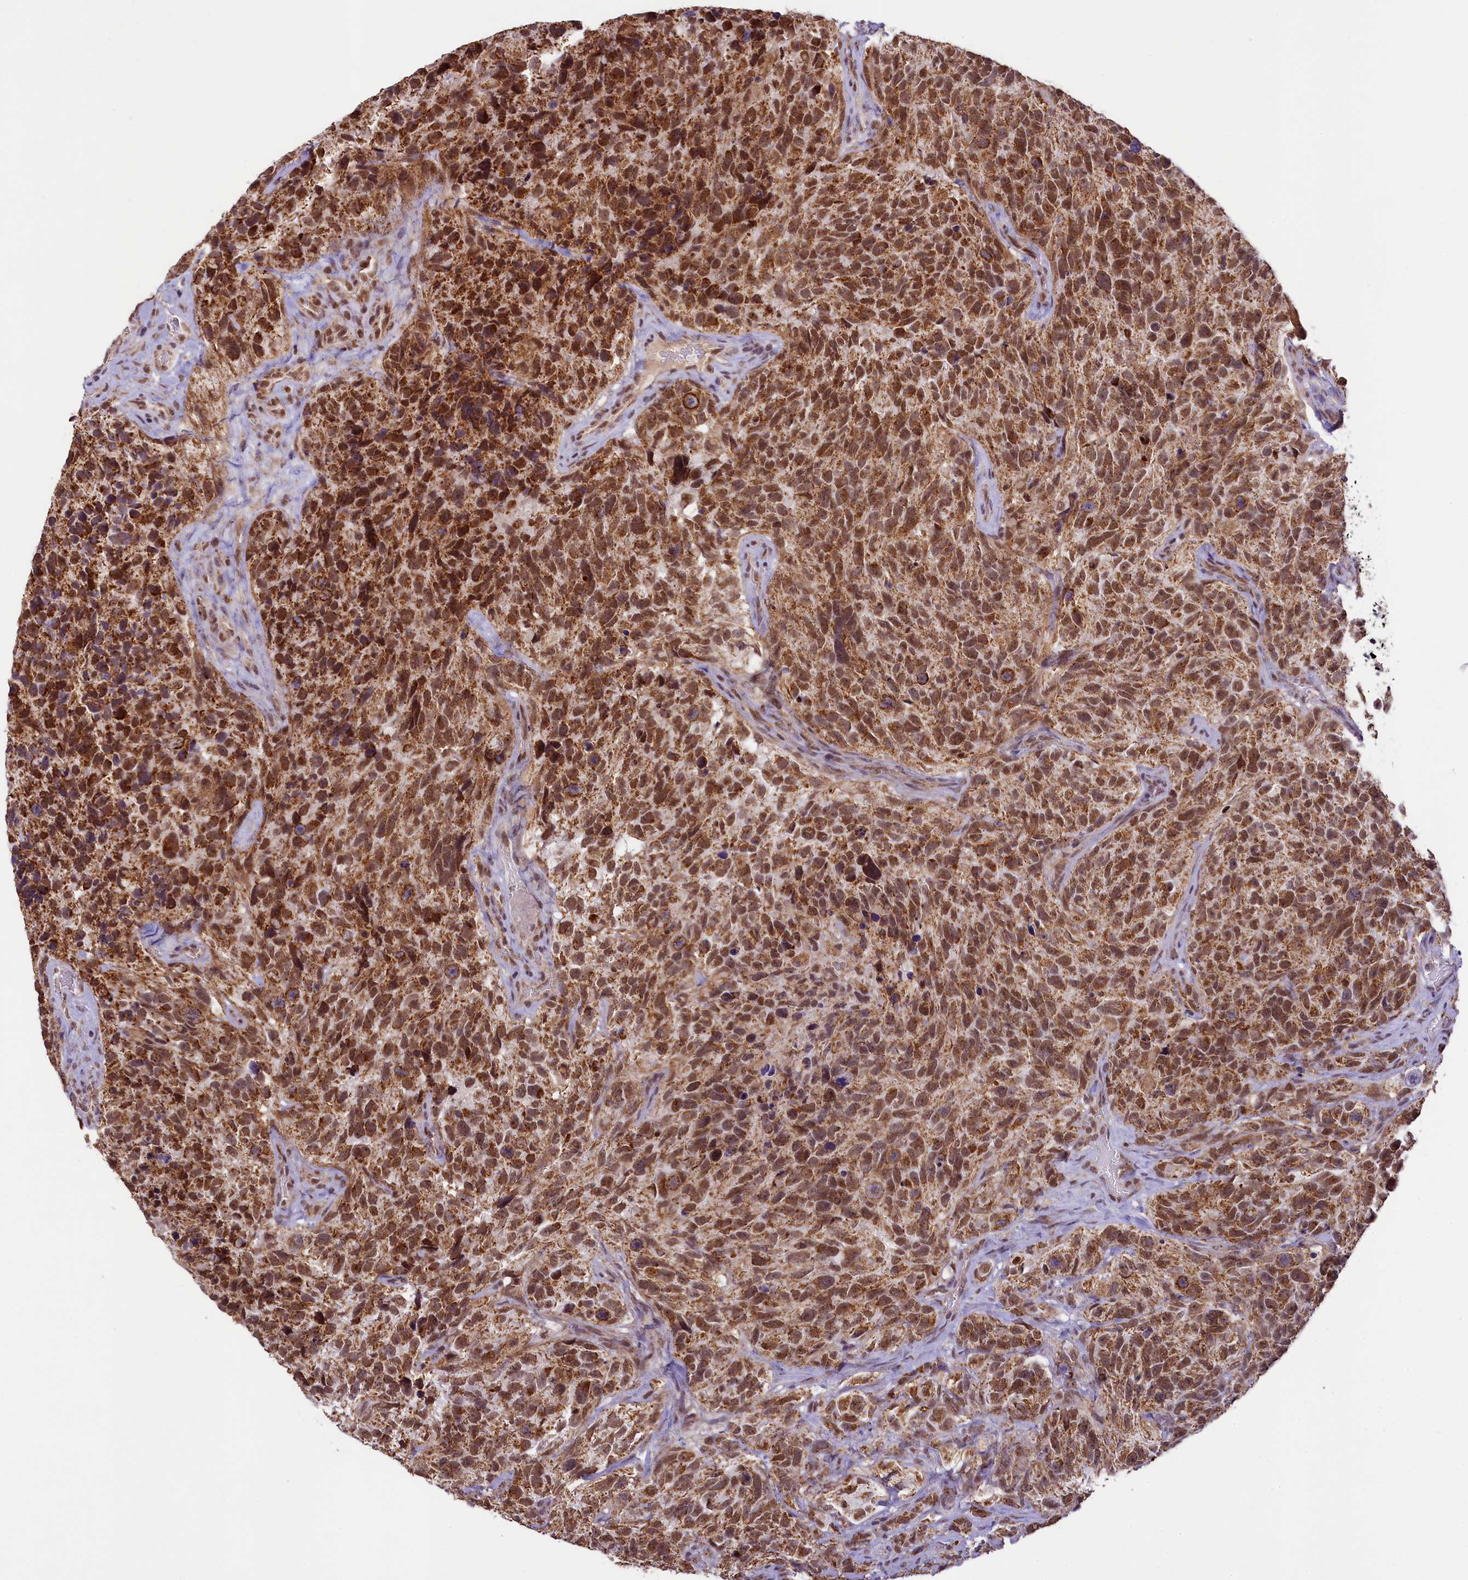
{"staining": {"intensity": "strong", "quantity": ">75%", "location": "cytoplasmic/membranous,nuclear"}, "tissue": "glioma", "cell_type": "Tumor cells", "image_type": "cancer", "snomed": [{"axis": "morphology", "description": "Glioma, malignant, High grade"}, {"axis": "topography", "description": "Brain"}], "caption": "Human glioma stained for a protein (brown) displays strong cytoplasmic/membranous and nuclear positive positivity in approximately >75% of tumor cells.", "gene": "PAF1", "patient": {"sex": "male", "age": 69}}